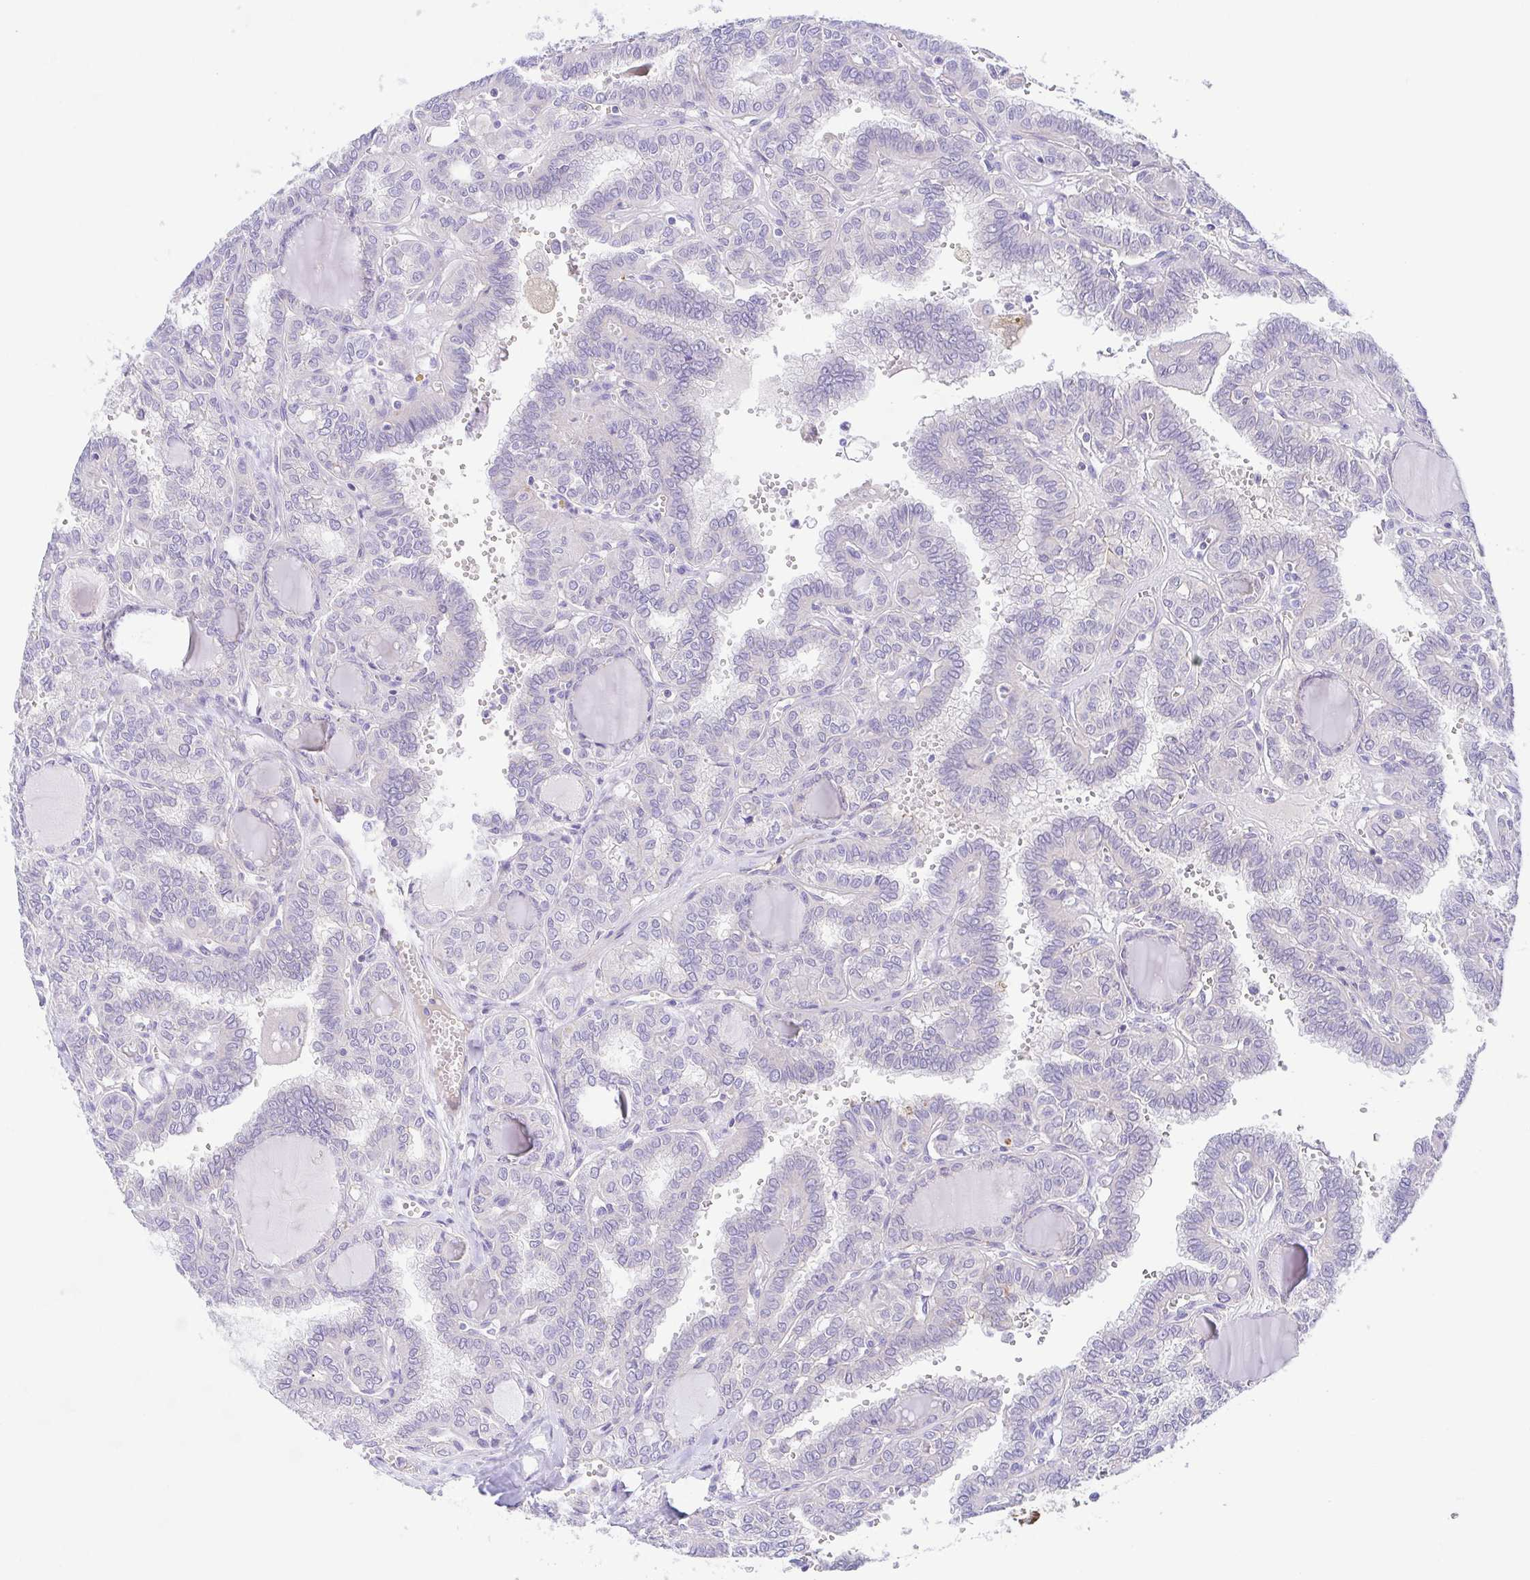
{"staining": {"intensity": "negative", "quantity": "none", "location": "none"}, "tissue": "thyroid cancer", "cell_type": "Tumor cells", "image_type": "cancer", "snomed": [{"axis": "morphology", "description": "Papillary adenocarcinoma, NOS"}, {"axis": "topography", "description": "Thyroid gland"}], "caption": "A high-resolution histopathology image shows immunohistochemistry (IHC) staining of thyroid papillary adenocarcinoma, which reveals no significant positivity in tumor cells.", "gene": "SLC13A1", "patient": {"sex": "female", "age": 41}}